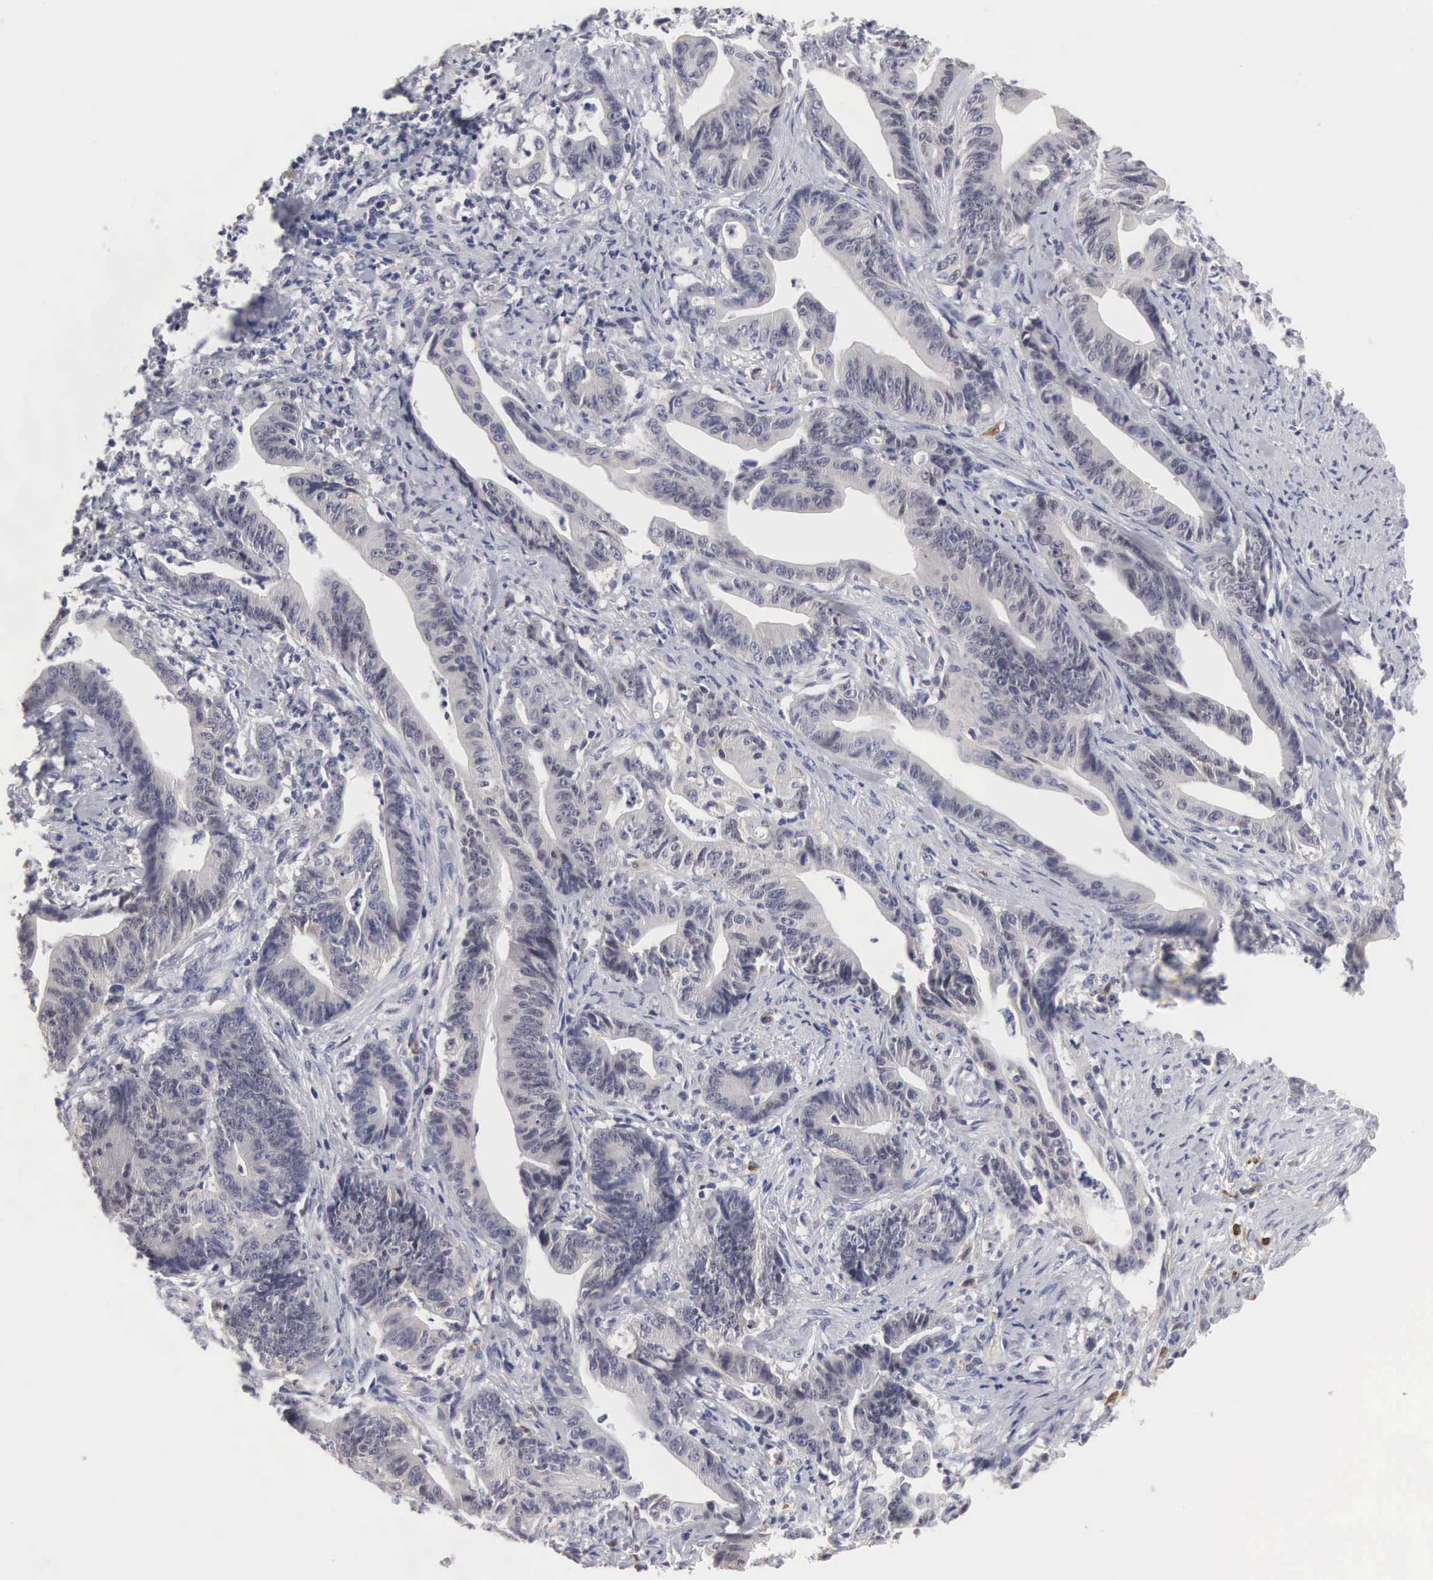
{"staining": {"intensity": "weak", "quantity": "<25%", "location": "cytoplasmic/membranous"}, "tissue": "stomach cancer", "cell_type": "Tumor cells", "image_type": "cancer", "snomed": [{"axis": "morphology", "description": "Adenocarcinoma, NOS"}, {"axis": "topography", "description": "Stomach, lower"}], "caption": "Image shows no significant protein expression in tumor cells of adenocarcinoma (stomach).", "gene": "HMOX1", "patient": {"sex": "female", "age": 86}}